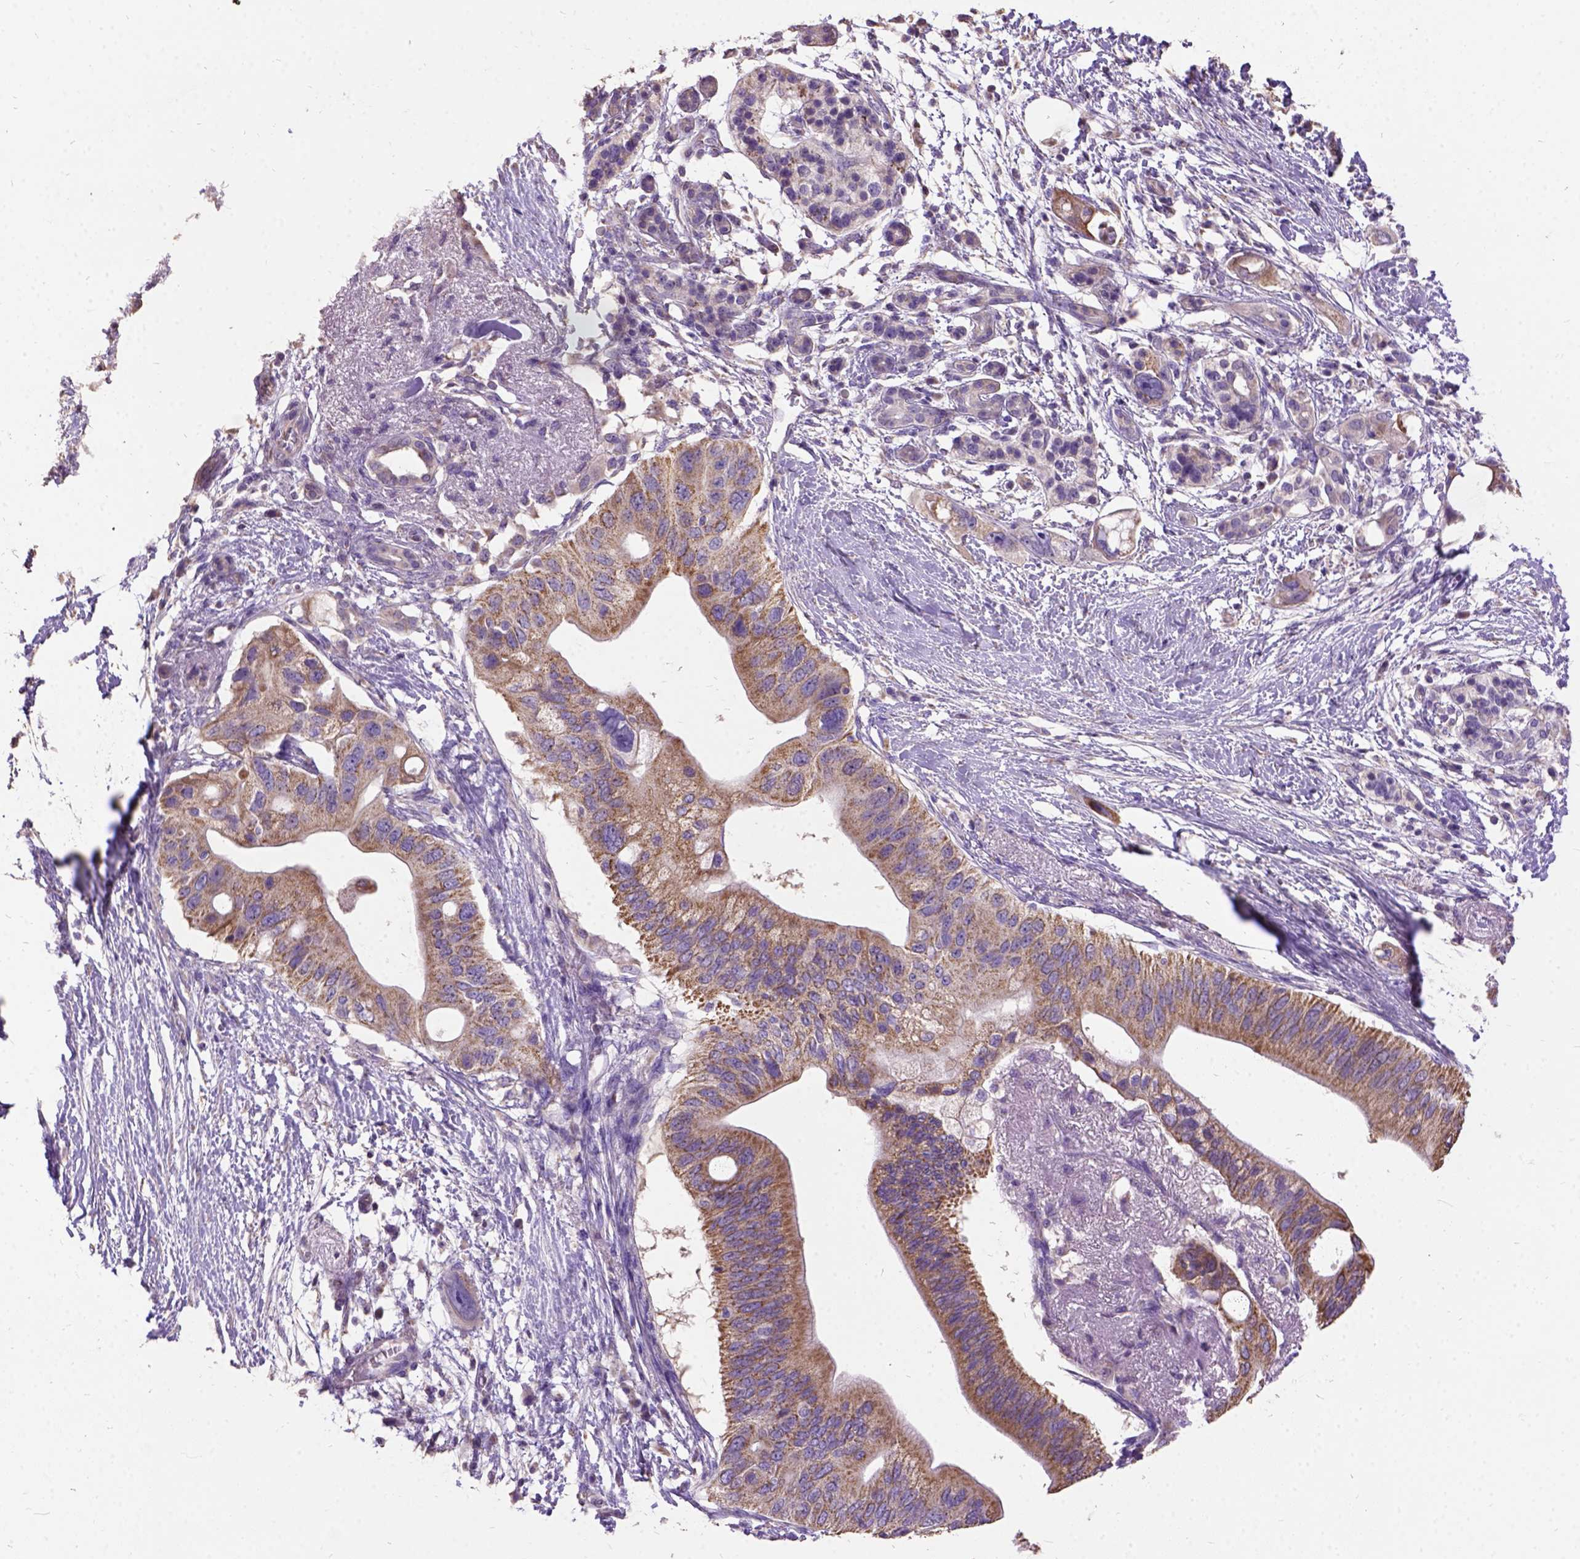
{"staining": {"intensity": "moderate", "quantity": ">75%", "location": "cytoplasmic/membranous"}, "tissue": "pancreatic cancer", "cell_type": "Tumor cells", "image_type": "cancer", "snomed": [{"axis": "morphology", "description": "Adenocarcinoma, NOS"}, {"axis": "topography", "description": "Pancreas"}], "caption": "Immunohistochemistry photomicrograph of human pancreatic adenocarcinoma stained for a protein (brown), which reveals medium levels of moderate cytoplasmic/membranous expression in about >75% of tumor cells.", "gene": "DQX1", "patient": {"sex": "female", "age": 72}}